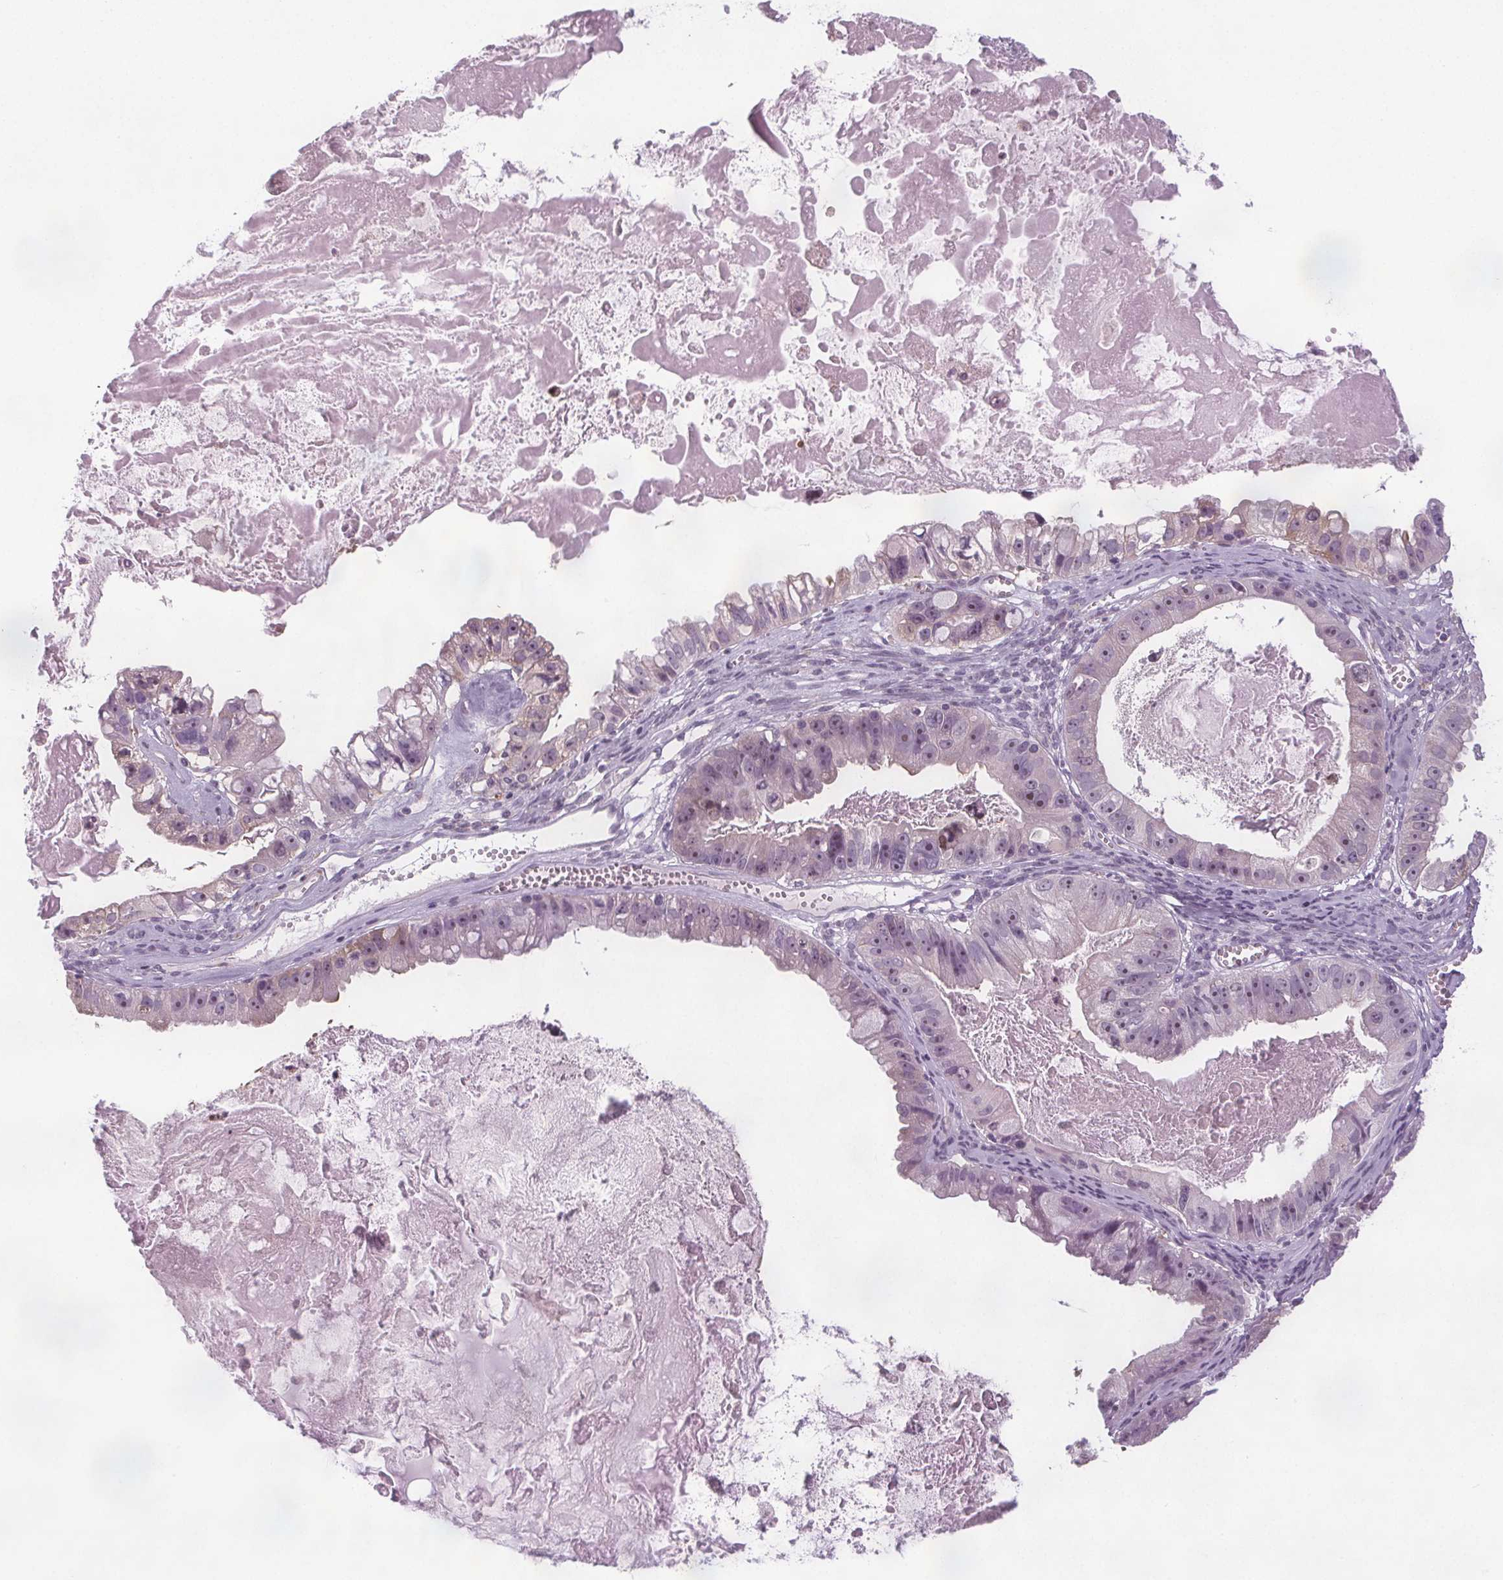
{"staining": {"intensity": "weak", "quantity": "25%-75%", "location": "nuclear"}, "tissue": "ovarian cancer", "cell_type": "Tumor cells", "image_type": "cancer", "snomed": [{"axis": "morphology", "description": "Cystadenocarcinoma, mucinous, NOS"}, {"axis": "topography", "description": "Ovary"}], "caption": "A brown stain highlights weak nuclear staining of a protein in human mucinous cystadenocarcinoma (ovarian) tumor cells. Immunohistochemistry stains the protein in brown and the nuclei are stained blue.", "gene": "NOLC1", "patient": {"sex": "female", "age": 61}}